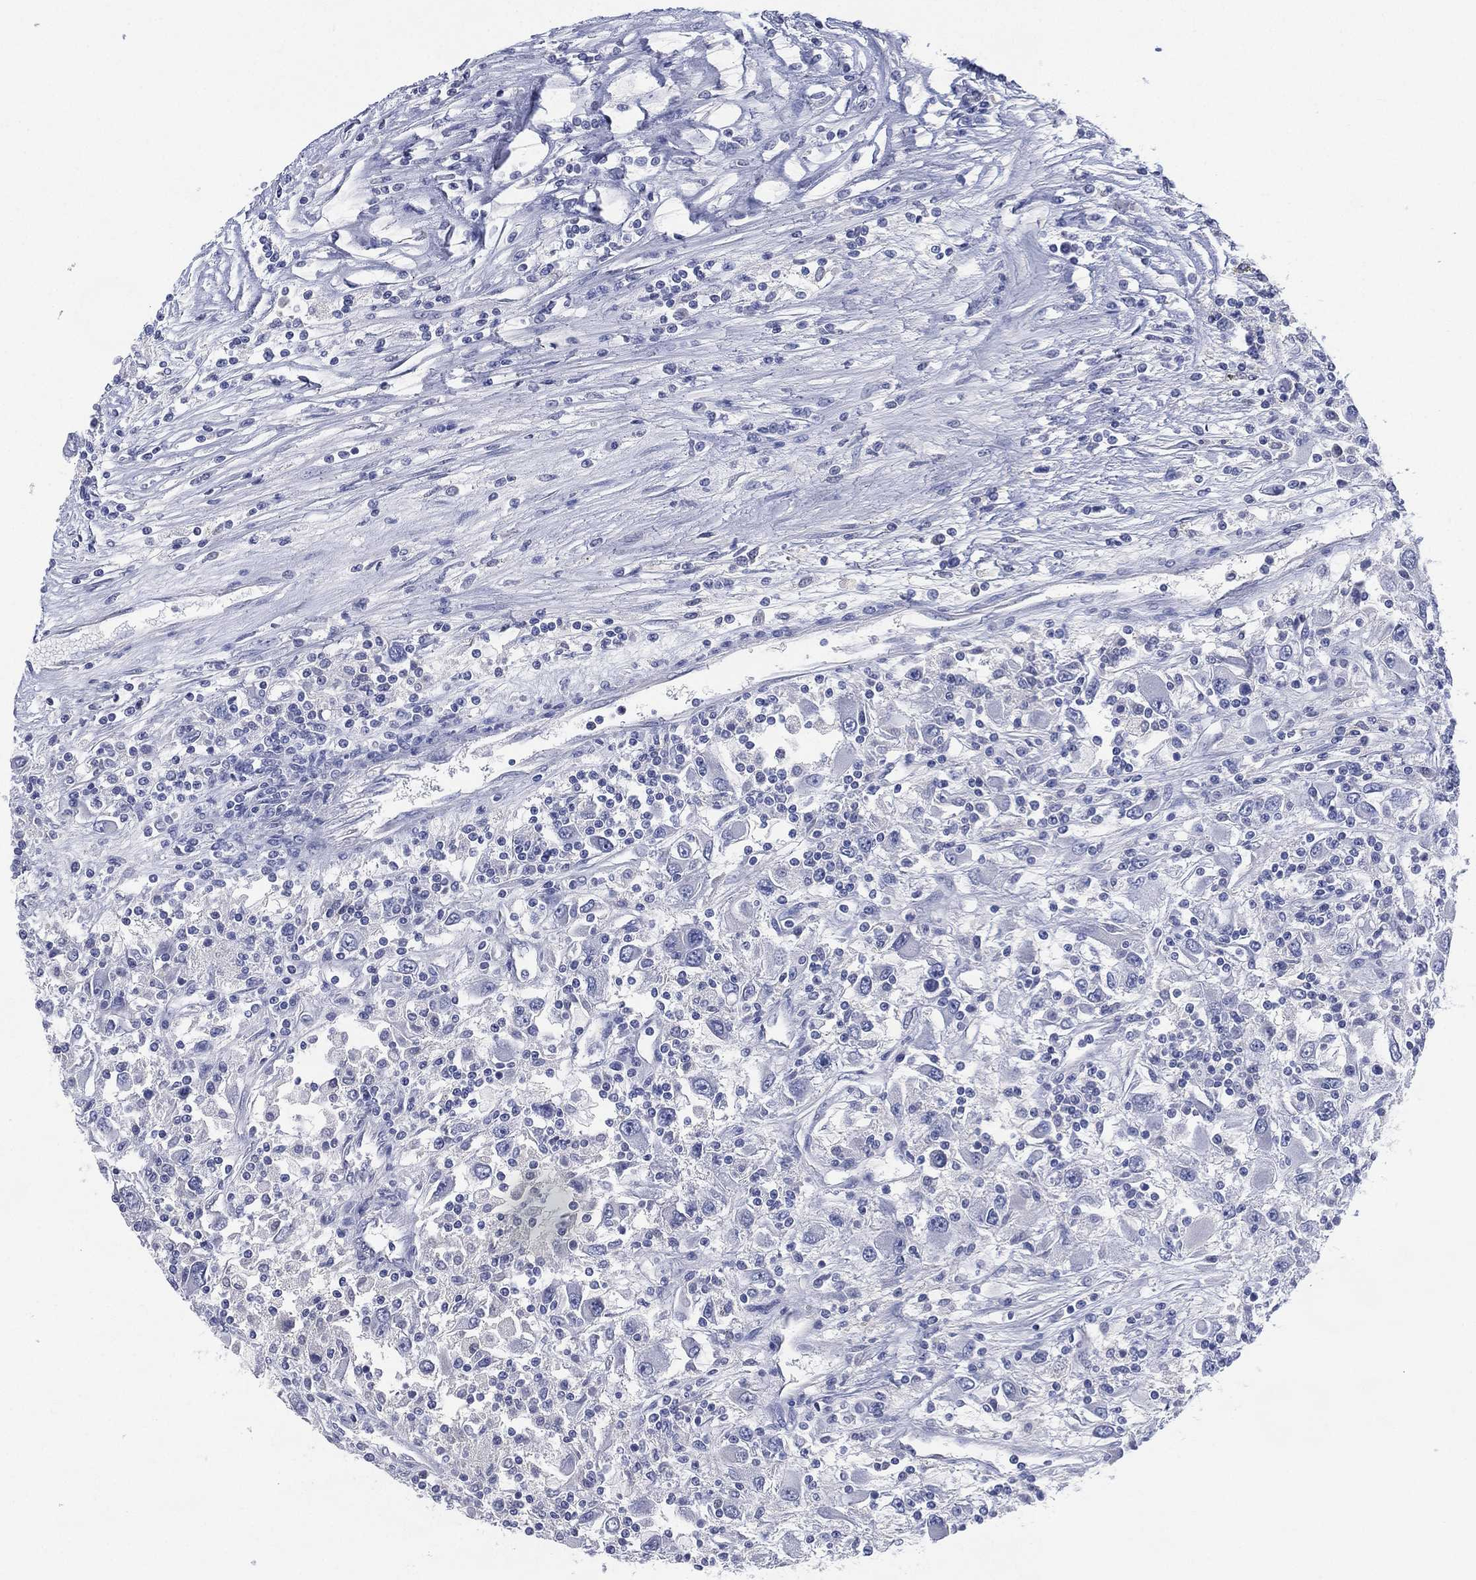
{"staining": {"intensity": "negative", "quantity": "none", "location": "none"}, "tissue": "renal cancer", "cell_type": "Tumor cells", "image_type": "cancer", "snomed": [{"axis": "morphology", "description": "Adenocarcinoma, NOS"}, {"axis": "topography", "description": "Kidney"}], "caption": "Tumor cells show no significant expression in renal adenocarcinoma.", "gene": "KRT35", "patient": {"sex": "female", "age": 67}}